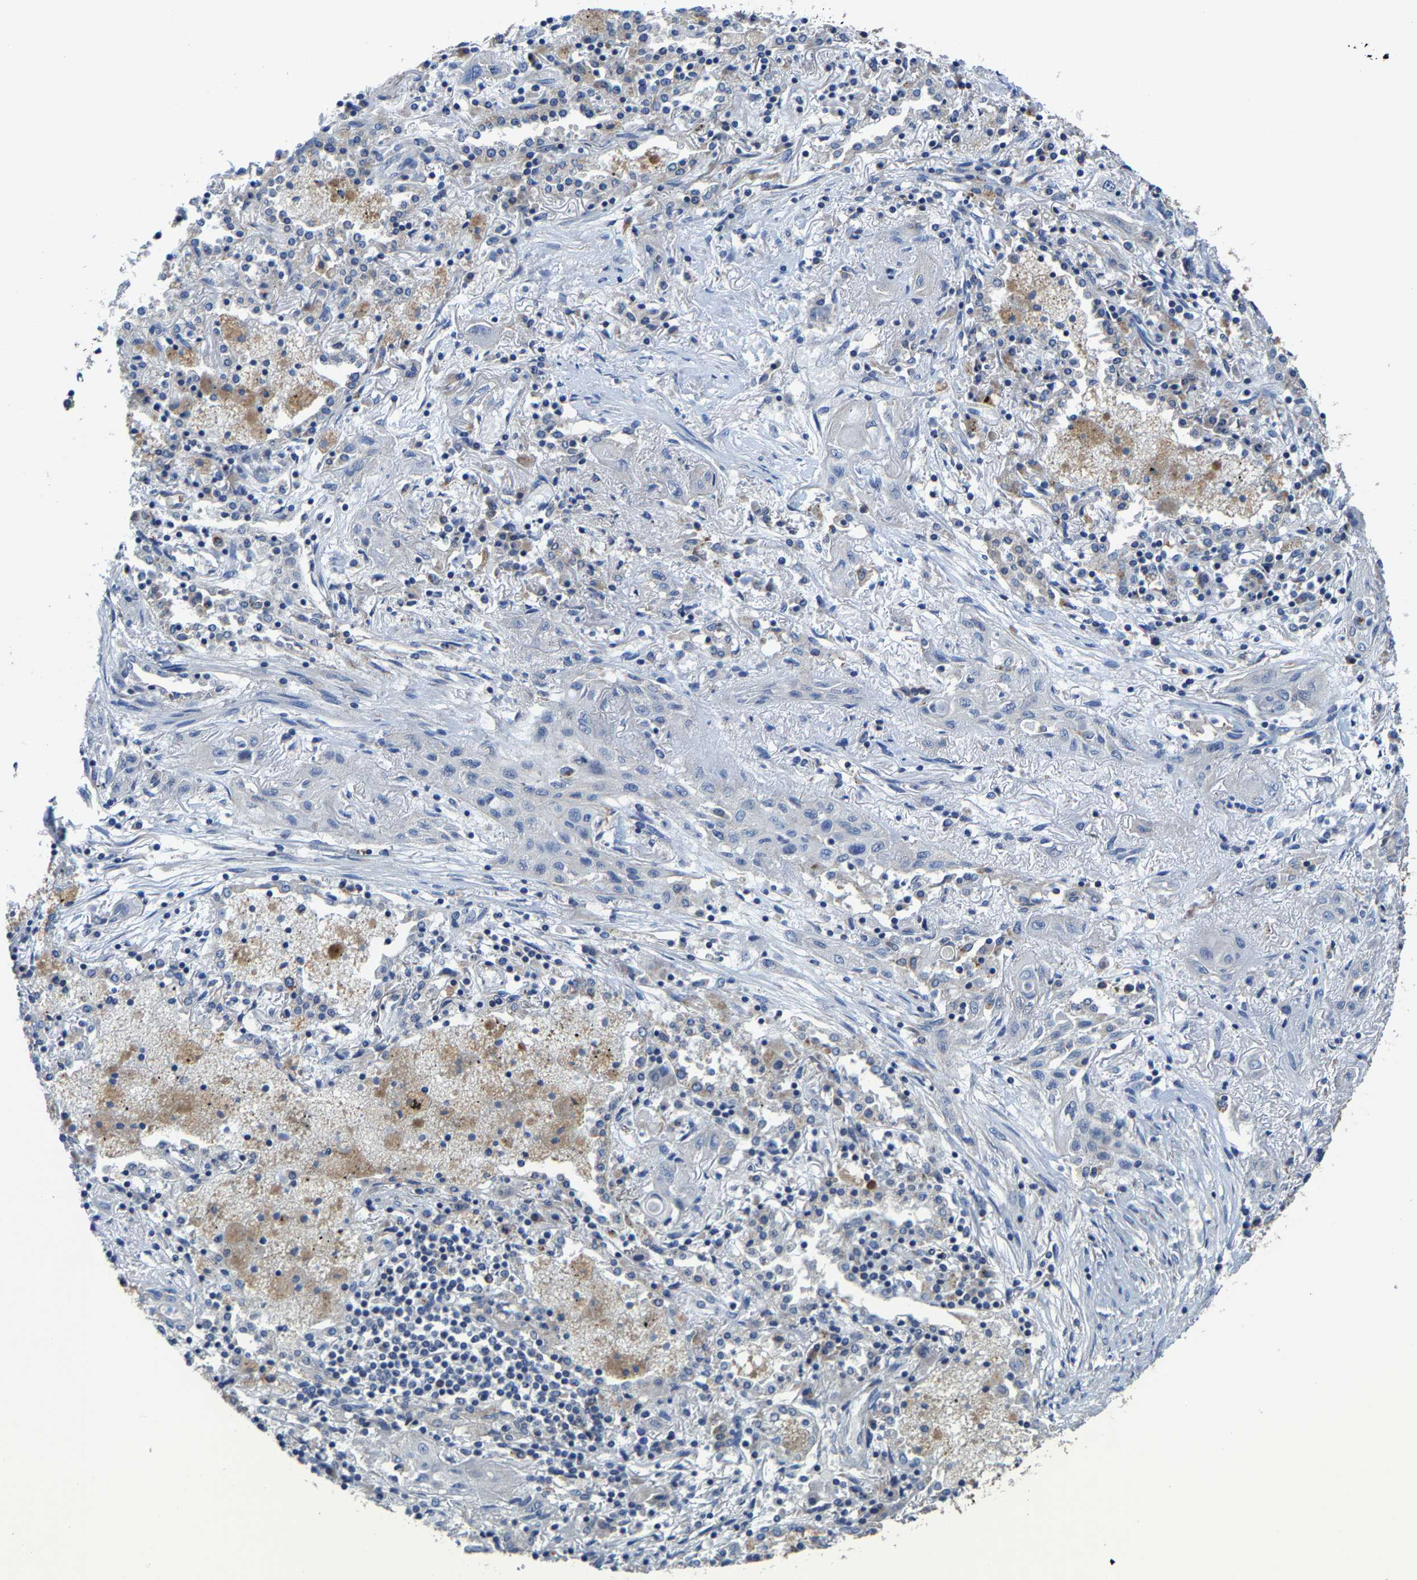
{"staining": {"intensity": "negative", "quantity": "none", "location": "none"}, "tissue": "lung cancer", "cell_type": "Tumor cells", "image_type": "cancer", "snomed": [{"axis": "morphology", "description": "Squamous cell carcinoma, NOS"}, {"axis": "topography", "description": "Lung"}], "caption": "Lung cancer (squamous cell carcinoma) stained for a protein using immunohistochemistry (IHC) displays no positivity tumor cells.", "gene": "AGK", "patient": {"sex": "female", "age": 47}}